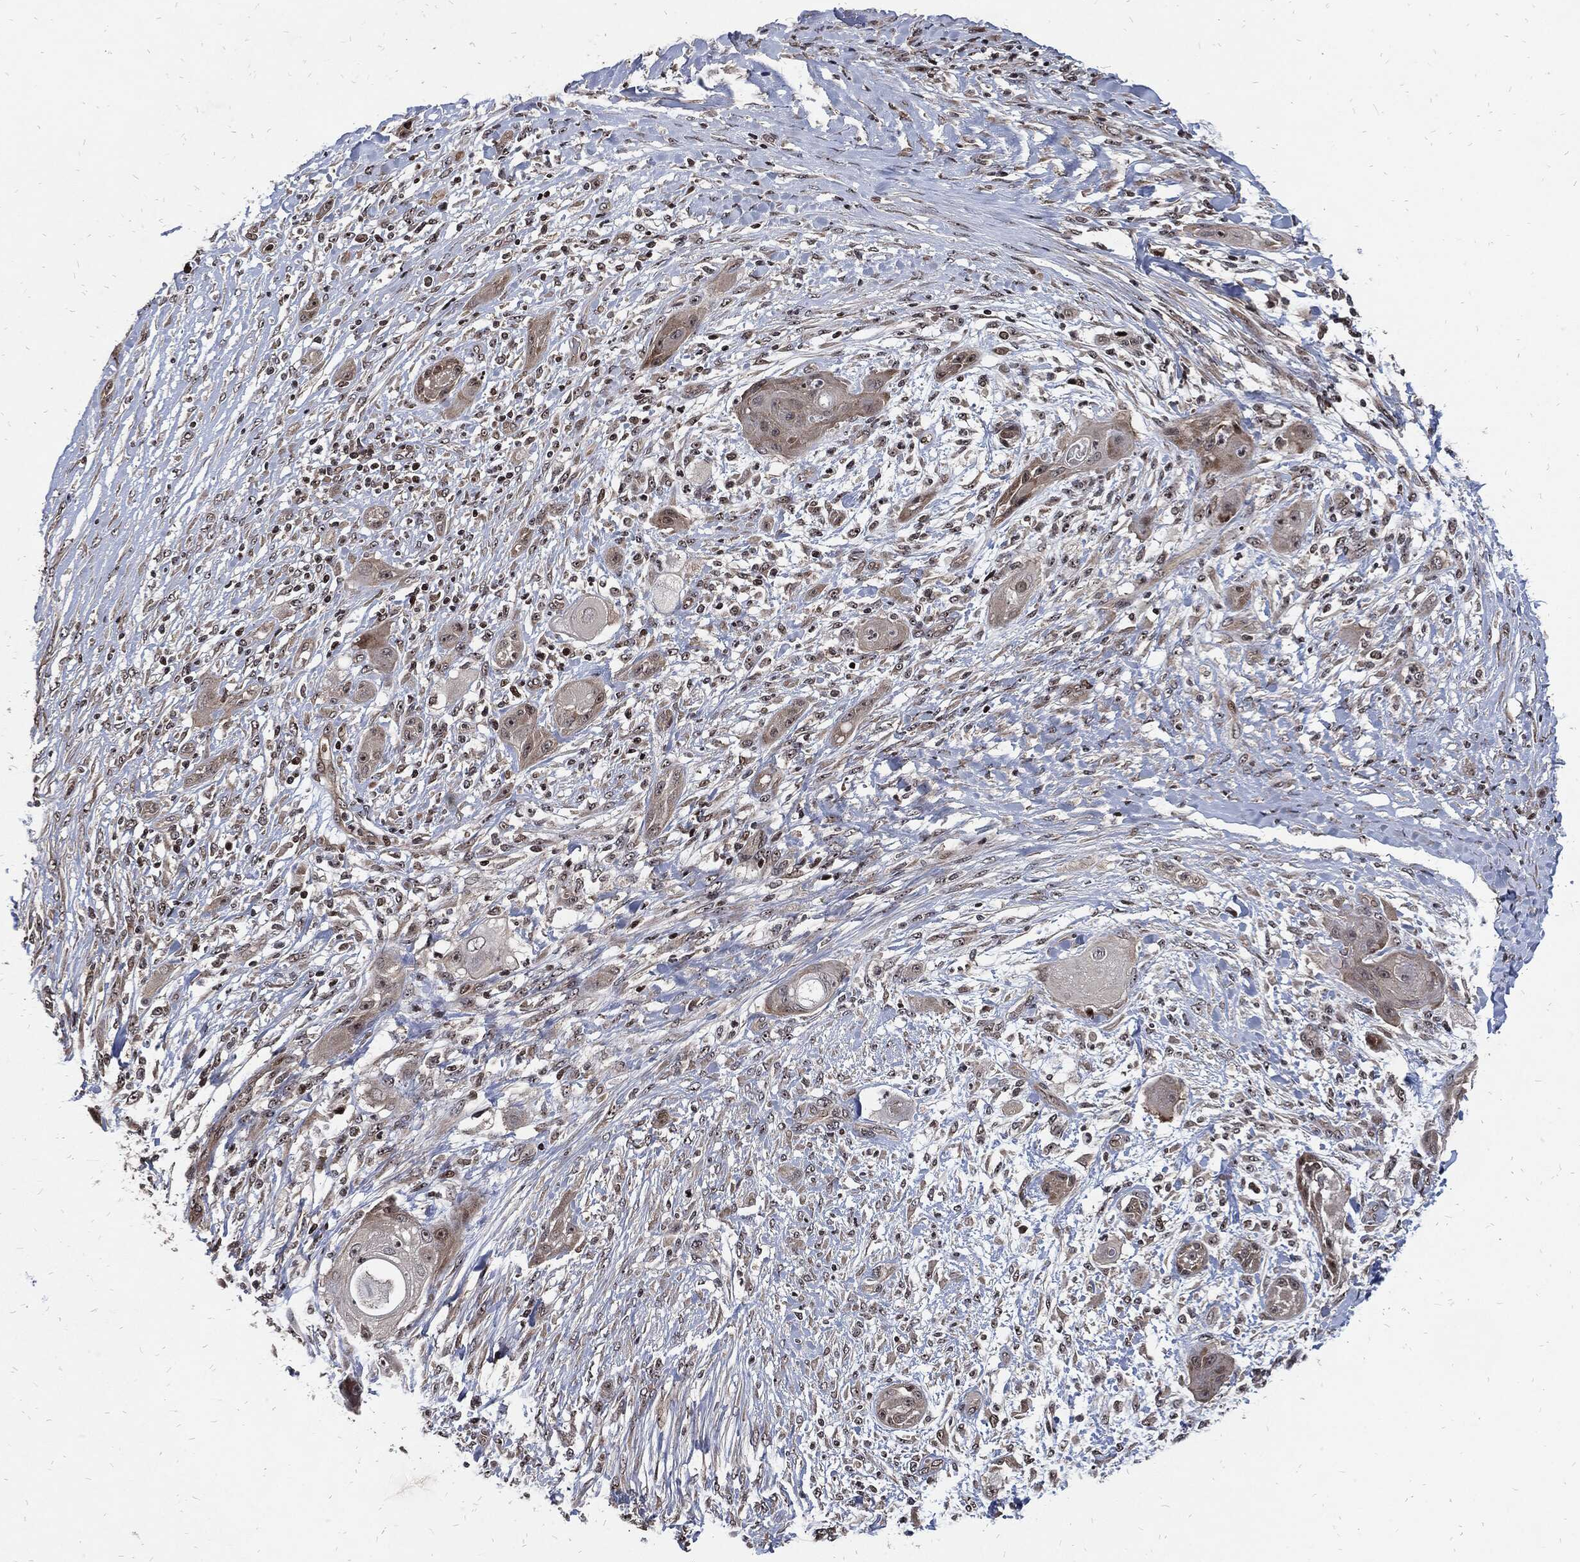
{"staining": {"intensity": "weak", "quantity": "<25%", "location": "cytoplasmic/membranous"}, "tissue": "skin cancer", "cell_type": "Tumor cells", "image_type": "cancer", "snomed": [{"axis": "morphology", "description": "Squamous cell carcinoma, NOS"}, {"axis": "topography", "description": "Skin"}], "caption": "The IHC image has no significant positivity in tumor cells of skin squamous cell carcinoma tissue.", "gene": "ZNF775", "patient": {"sex": "male", "age": 62}}